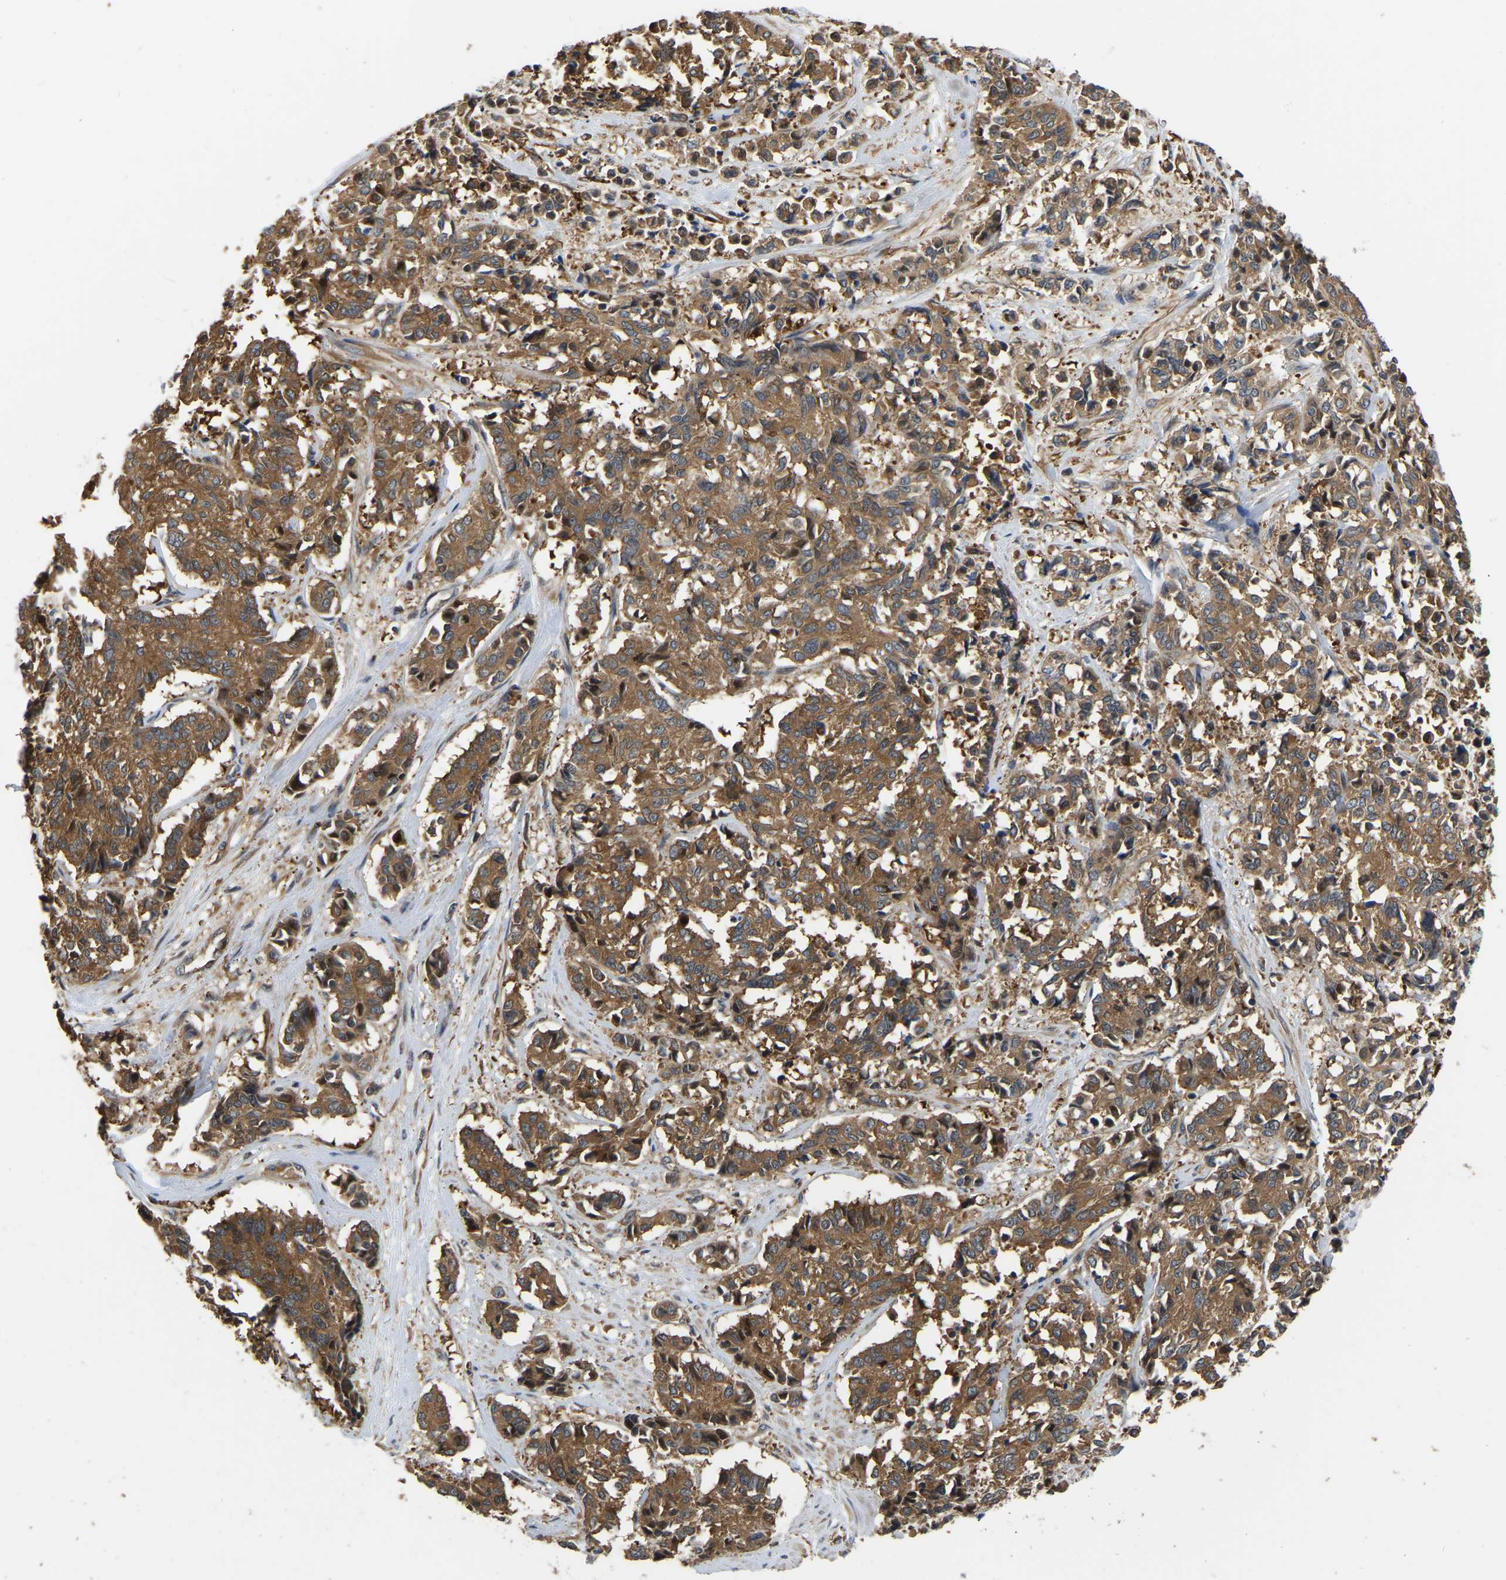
{"staining": {"intensity": "moderate", "quantity": ">75%", "location": "cytoplasmic/membranous"}, "tissue": "cervical cancer", "cell_type": "Tumor cells", "image_type": "cancer", "snomed": [{"axis": "morphology", "description": "Squamous cell carcinoma, NOS"}, {"axis": "topography", "description": "Cervix"}], "caption": "Cervical cancer (squamous cell carcinoma) stained for a protein reveals moderate cytoplasmic/membranous positivity in tumor cells.", "gene": "GARS1", "patient": {"sex": "female", "age": 35}}